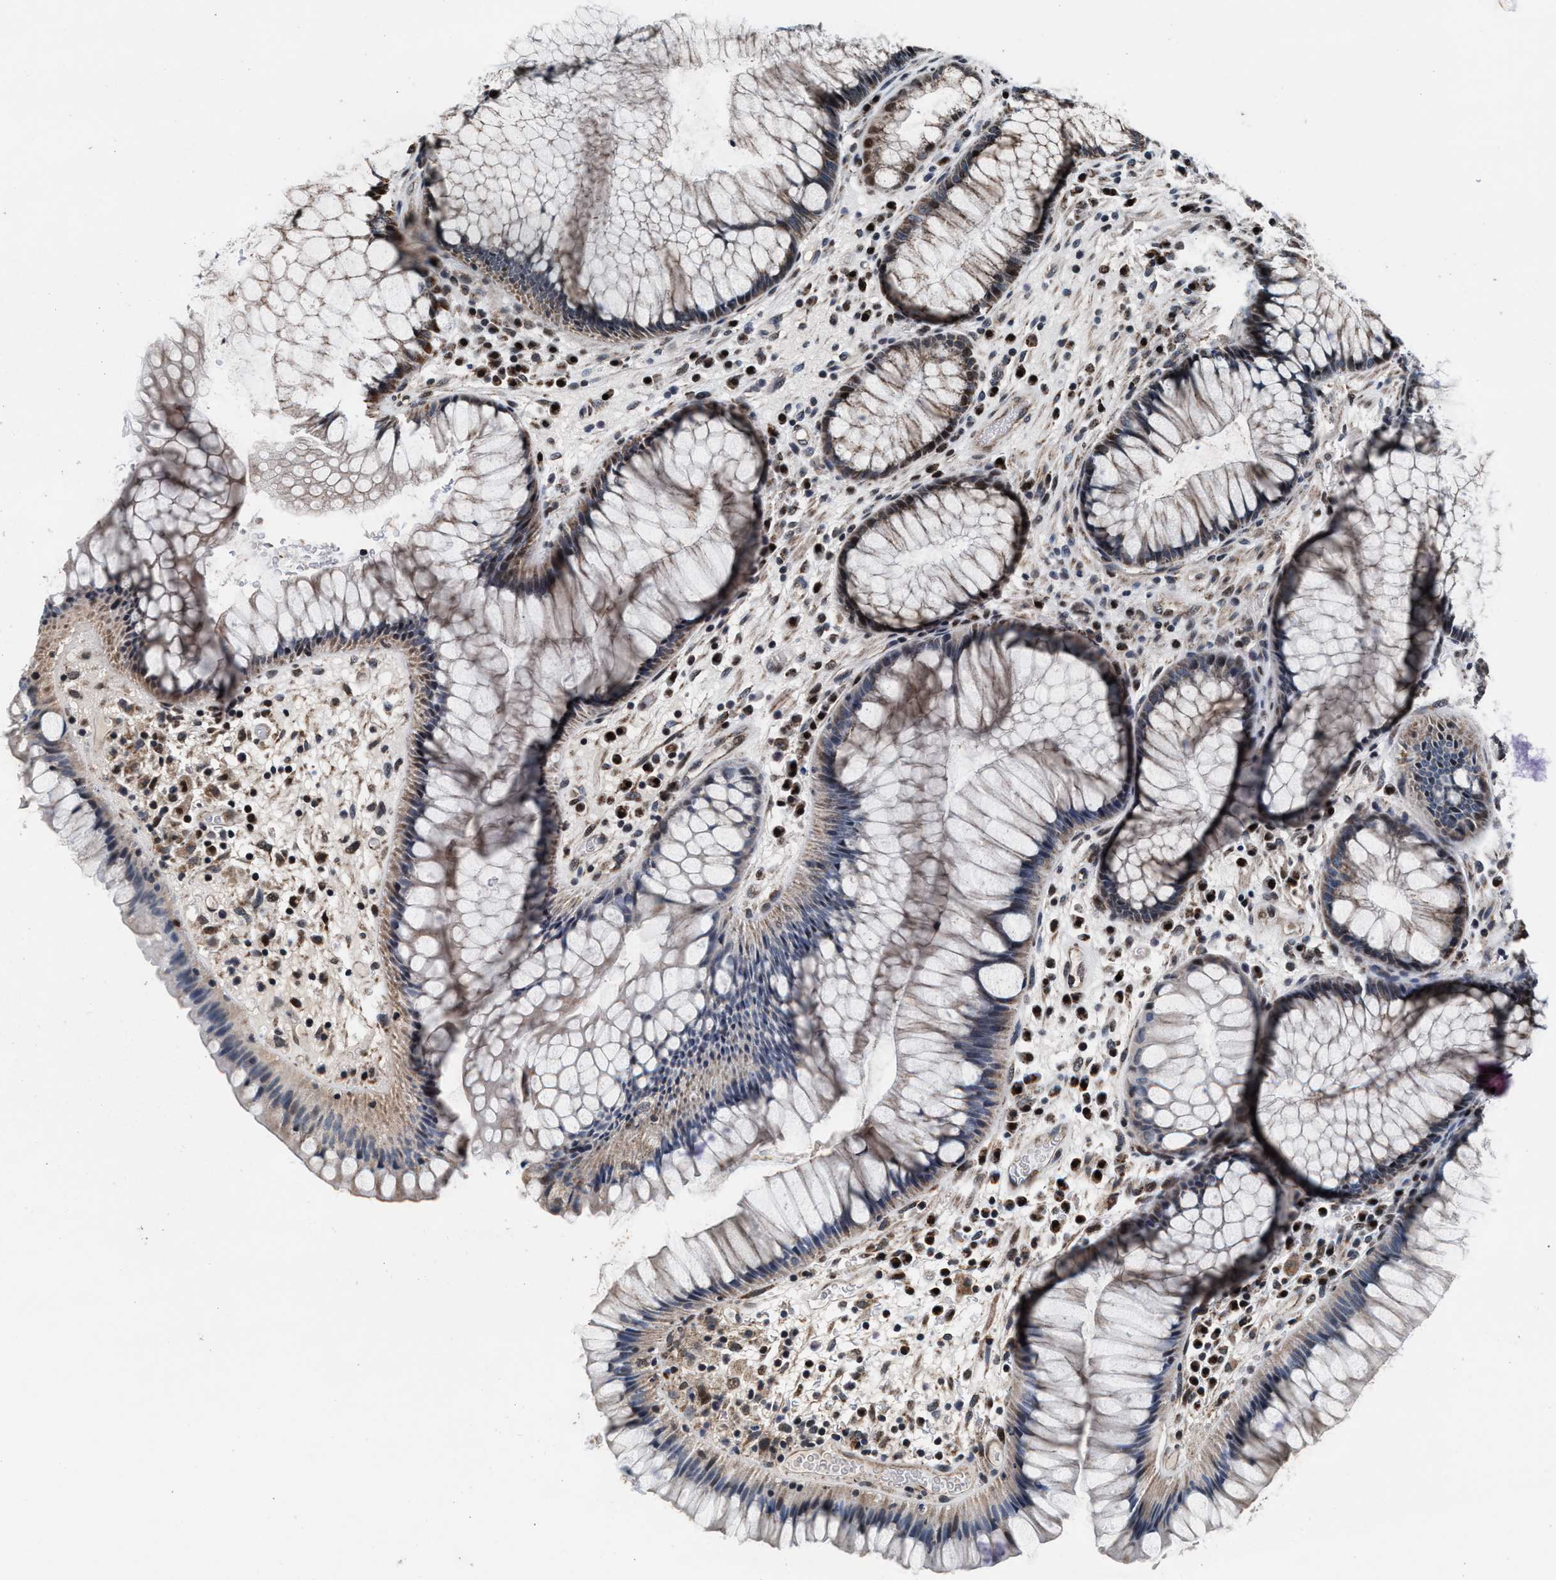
{"staining": {"intensity": "weak", "quantity": ">75%", "location": "cytoplasmic/membranous,nuclear"}, "tissue": "rectum", "cell_type": "Glandular cells", "image_type": "normal", "snomed": [{"axis": "morphology", "description": "Normal tissue, NOS"}, {"axis": "topography", "description": "Rectum"}], "caption": "Glandular cells exhibit weak cytoplasmic/membranous,nuclear expression in about >75% of cells in unremarkable rectum.", "gene": "PRRC2B", "patient": {"sex": "male", "age": 51}}